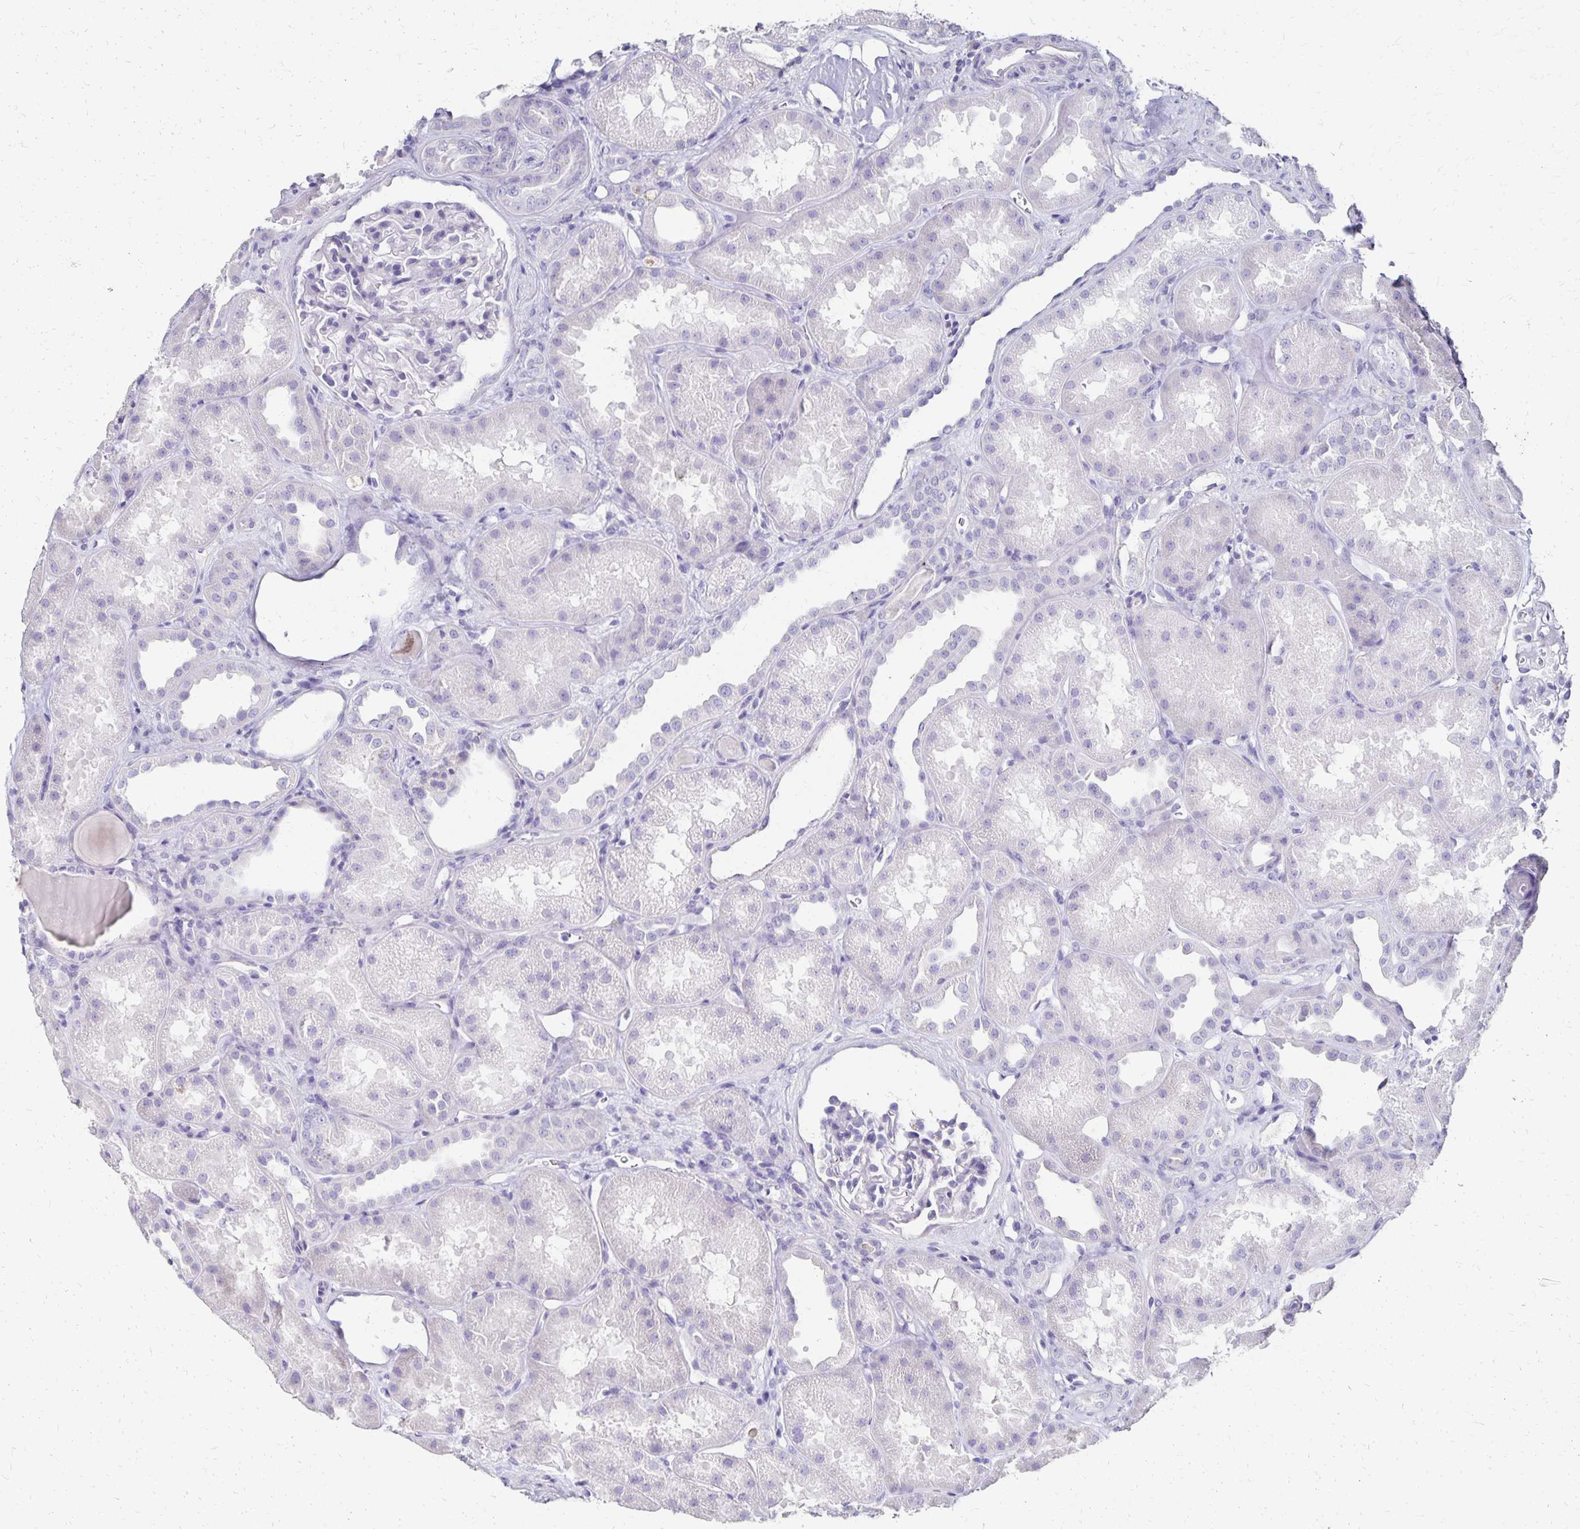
{"staining": {"intensity": "negative", "quantity": "none", "location": "none"}, "tissue": "kidney", "cell_type": "Cells in glomeruli", "image_type": "normal", "snomed": [{"axis": "morphology", "description": "Normal tissue, NOS"}, {"axis": "topography", "description": "Kidney"}], "caption": "The photomicrograph shows no staining of cells in glomeruli in normal kidney. Brightfield microscopy of immunohistochemistry stained with DAB (brown) and hematoxylin (blue), captured at high magnification.", "gene": "DYNLT4", "patient": {"sex": "male", "age": 61}}